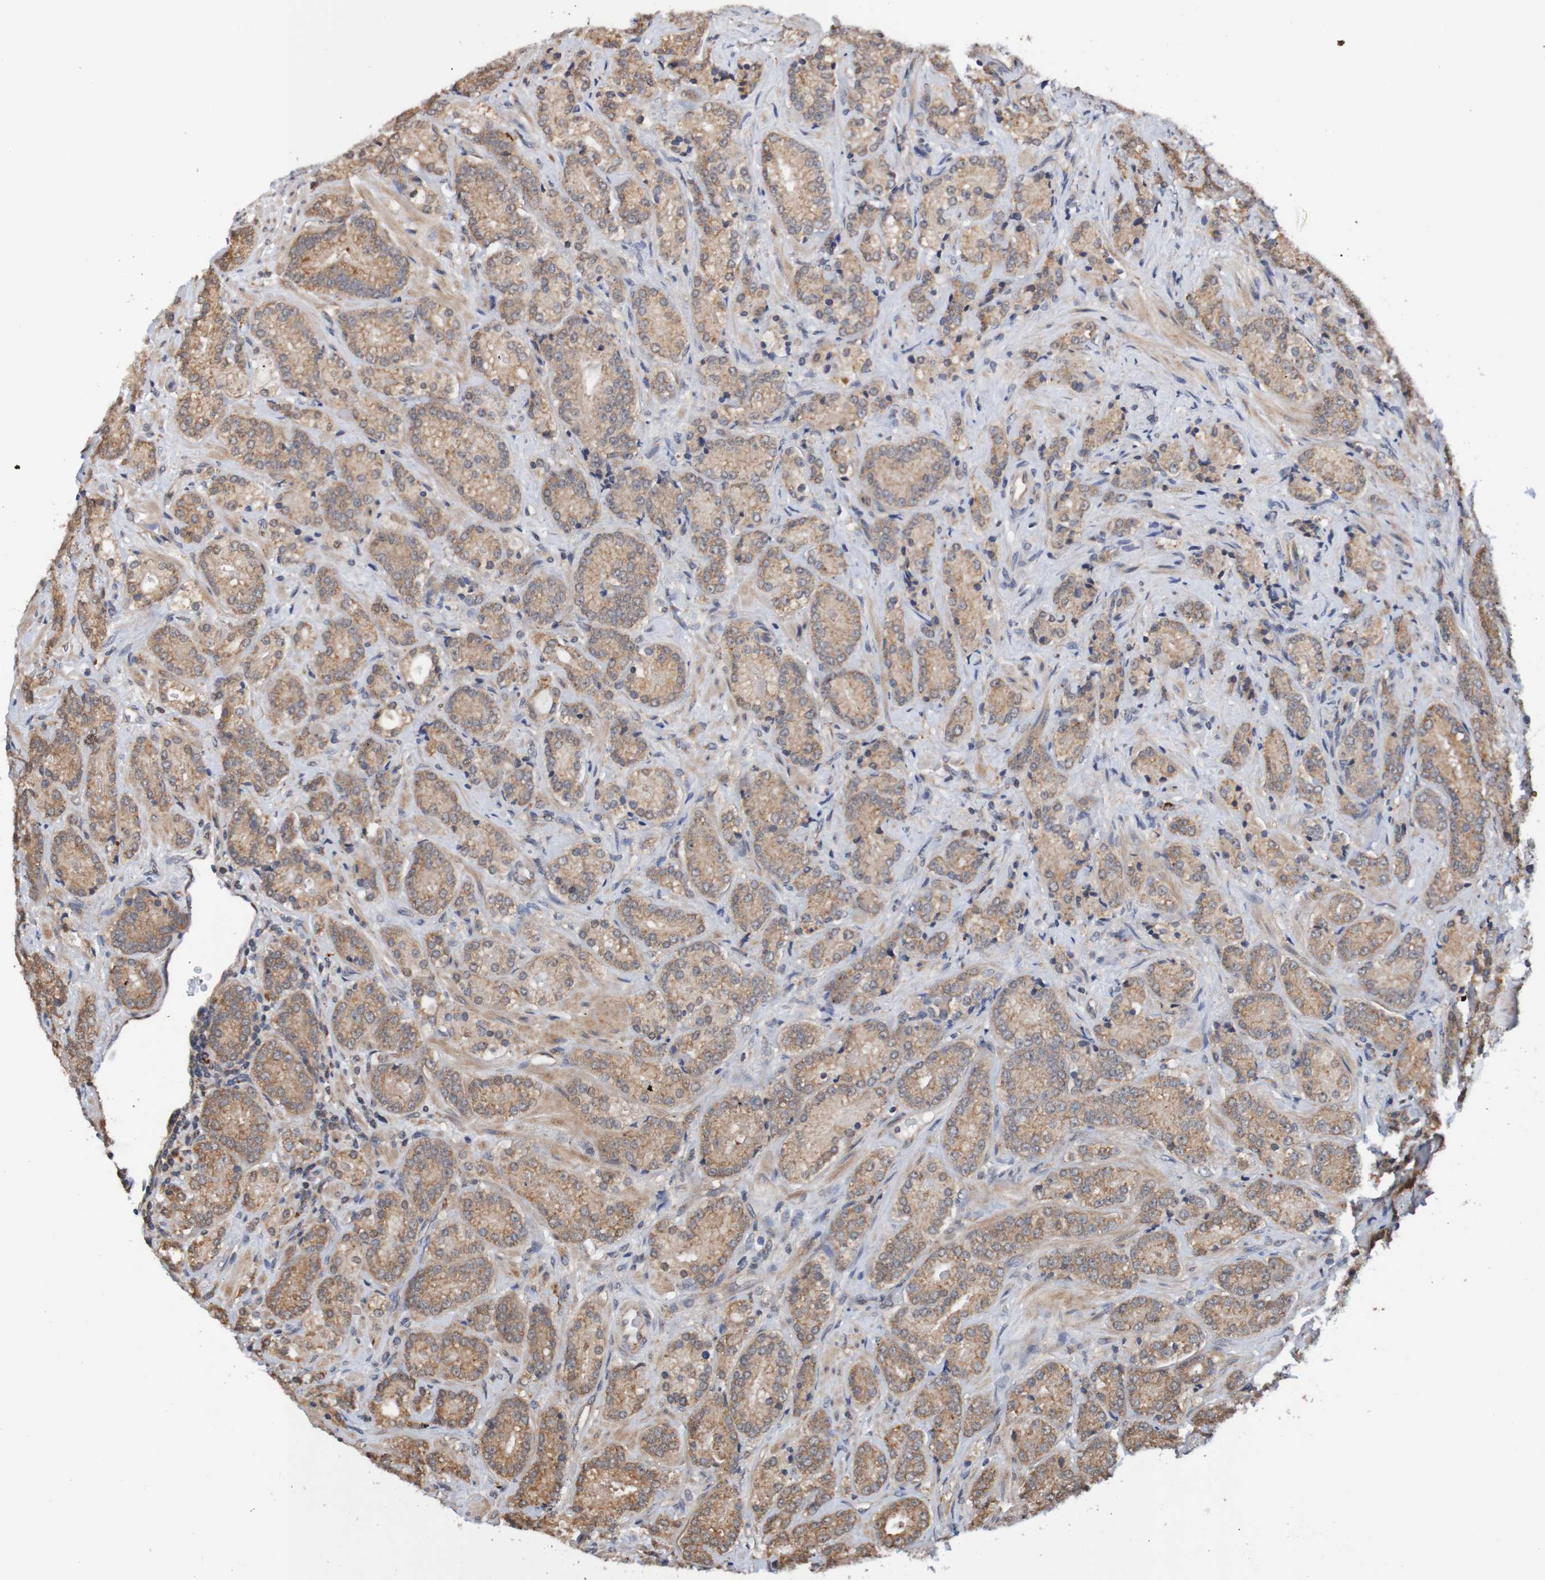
{"staining": {"intensity": "weak", "quantity": ">75%", "location": "cytoplasmic/membranous"}, "tissue": "prostate cancer", "cell_type": "Tumor cells", "image_type": "cancer", "snomed": [{"axis": "morphology", "description": "Adenocarcinoma, High grade"}, {"axis": "topography", "description": "Prostate"}], "caption": "High-power microscopy captured an IHC micrograph of prostate cancer (high-grade adenocarcinoma), revealing weak cytoplasmic/membranous positivity in approximately >75% of tumor cells.", "gene": "AXIN1", "patient": {"sex": "male", "age": 61}}